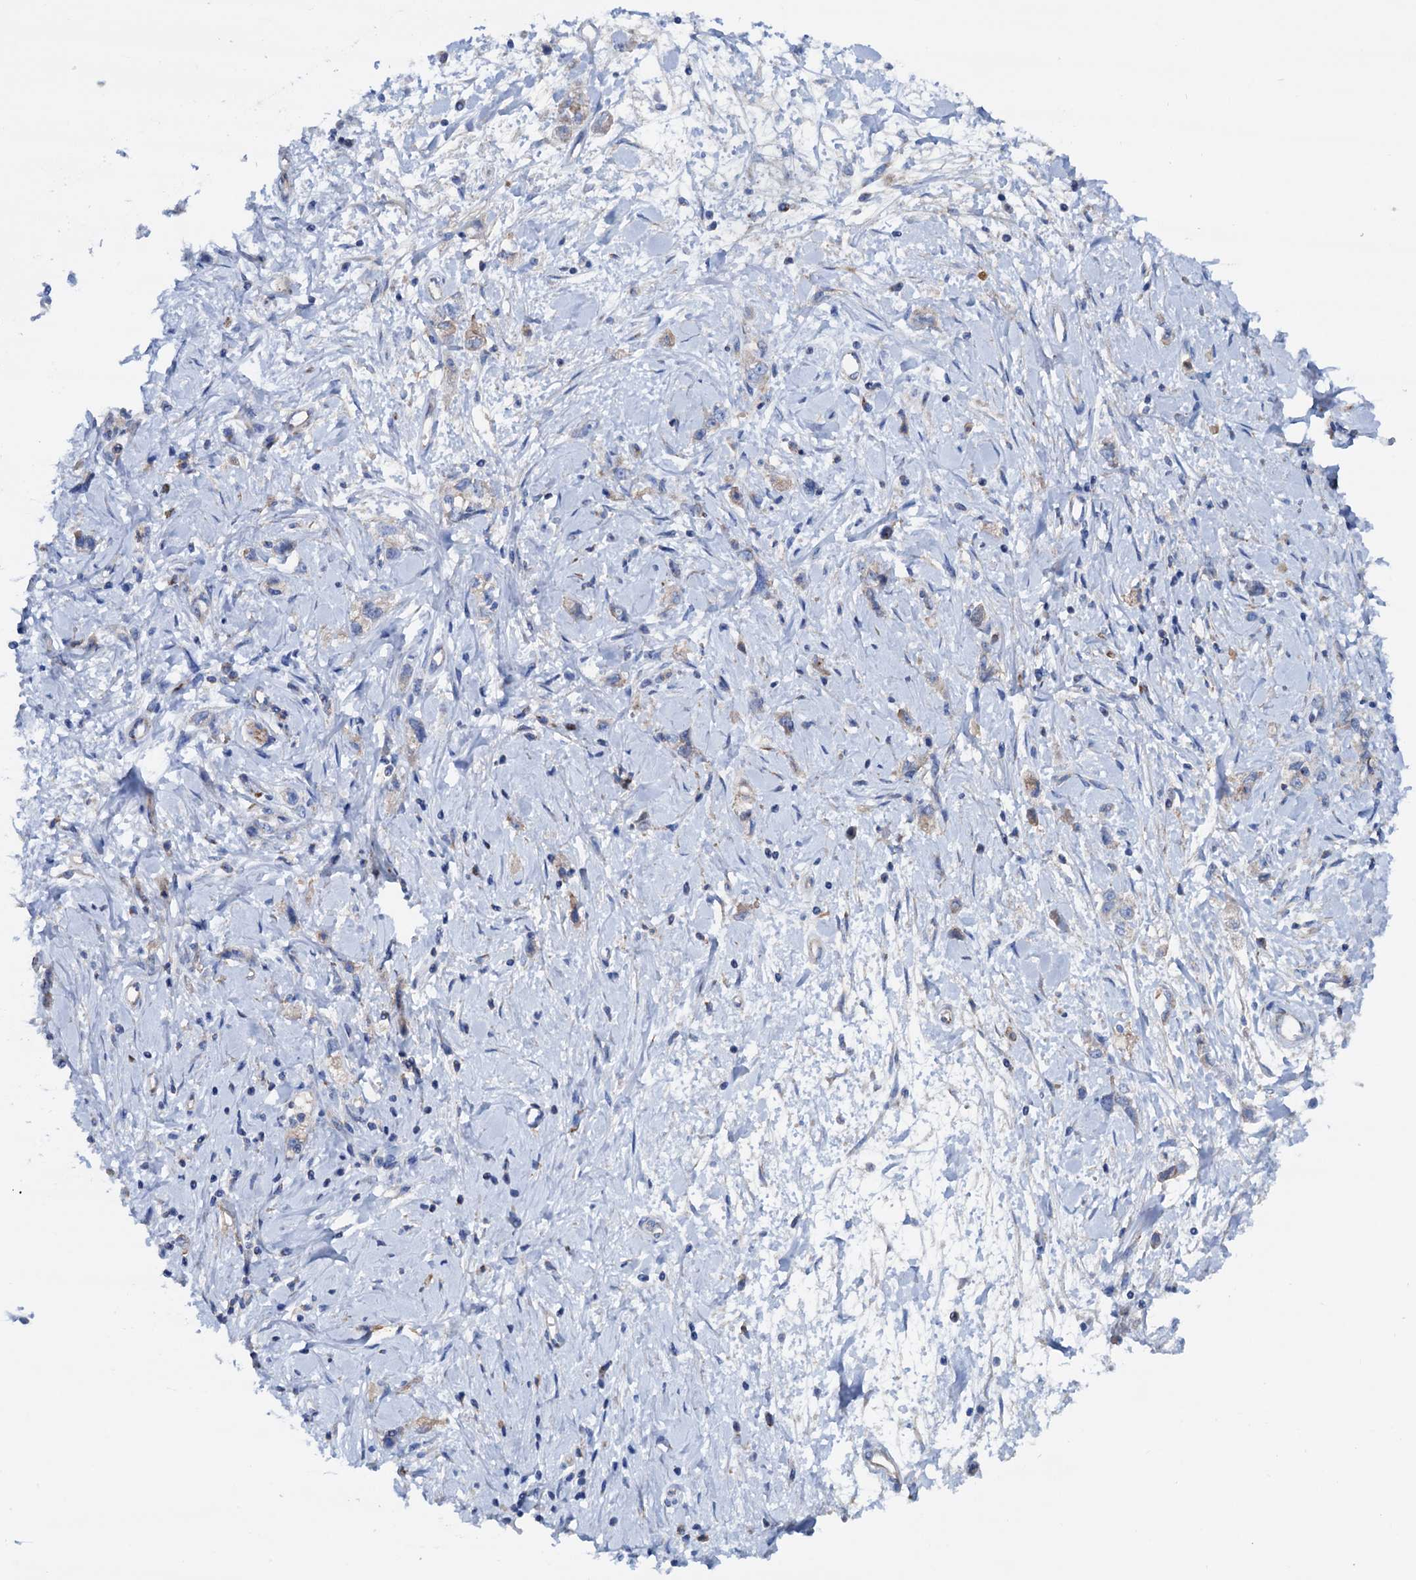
{"staining": {"intensity": "negative", "quantity": "none", "location": "none"}, "tissue": "stomach cancer", "cell_type": "Tumor cells", "image_type": "cancer", "snomed": [{"axis": "morphology", "description": "Adenocarcinoma, NOS"}, {"axis": "topography", "description": "Stomach"}], "caption": "High magnification brightfield microscopy of stomach cancer (adenocarcinoma) stained with DAB (3,3'-diaminobenzidine) (brown) and counterstained with hematoxylin (blue): tumor cells show no significant expression.", "gene": "RASSF9", "patient": {"sex": "female", "age": 76}}